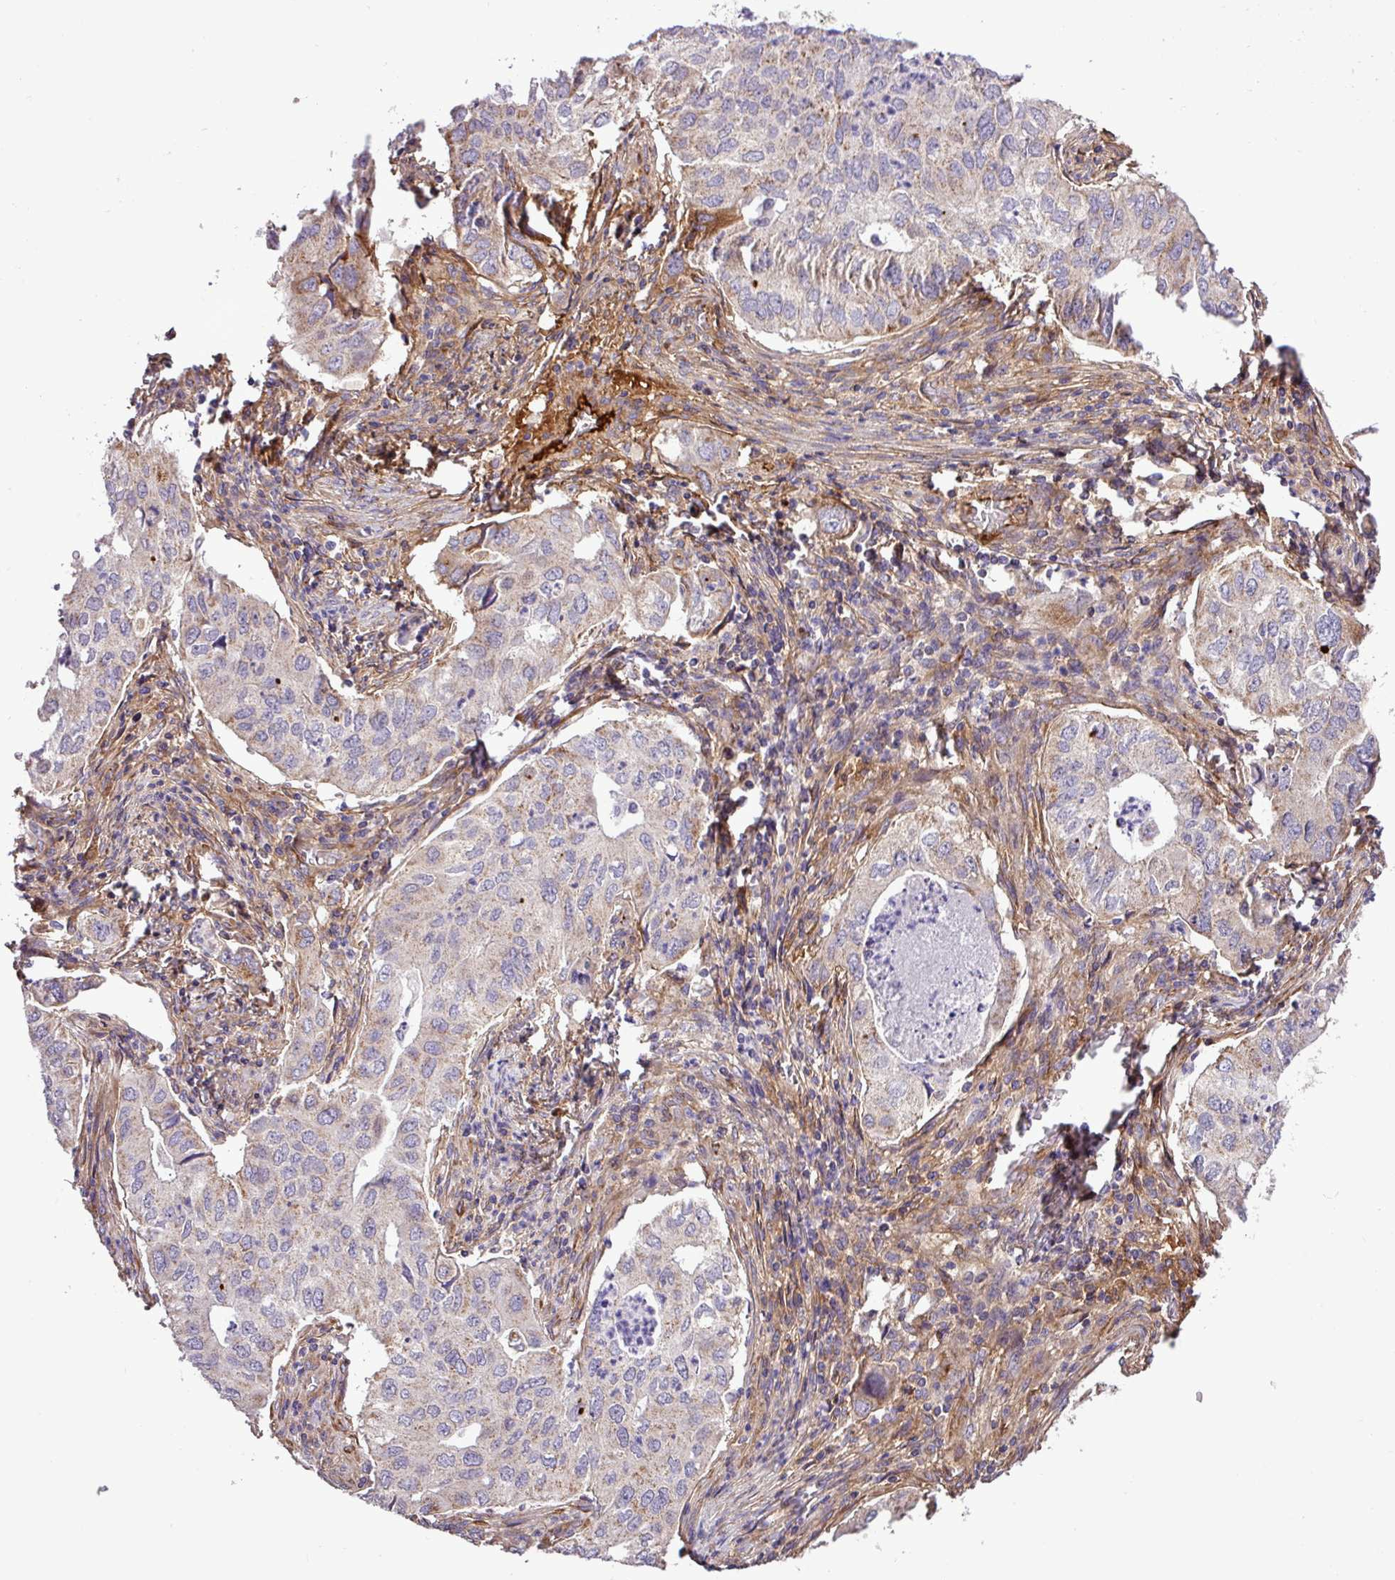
{"staining": {"intensity": "moderate", "quantity": "<25%", "location": "cytoplasmic/membranous"}, "tissue": "lung cancer", "cell_type": "Tumor cells", "image_type": "cancer", "snomed": [{"axis": "morphology", "description": "Adenocarcinoma, NOS"}, {"axis": "topography", "description": "Lung"}], "caption": "Immunohistochemical staining of human adenocarcinoma (lung) reveals low levels of moderate cytoplasmic/membranous staining in approximately <25% of tumor cells.", "gene": "CWH43", "patient": {"sex": "male", "age": 48}}